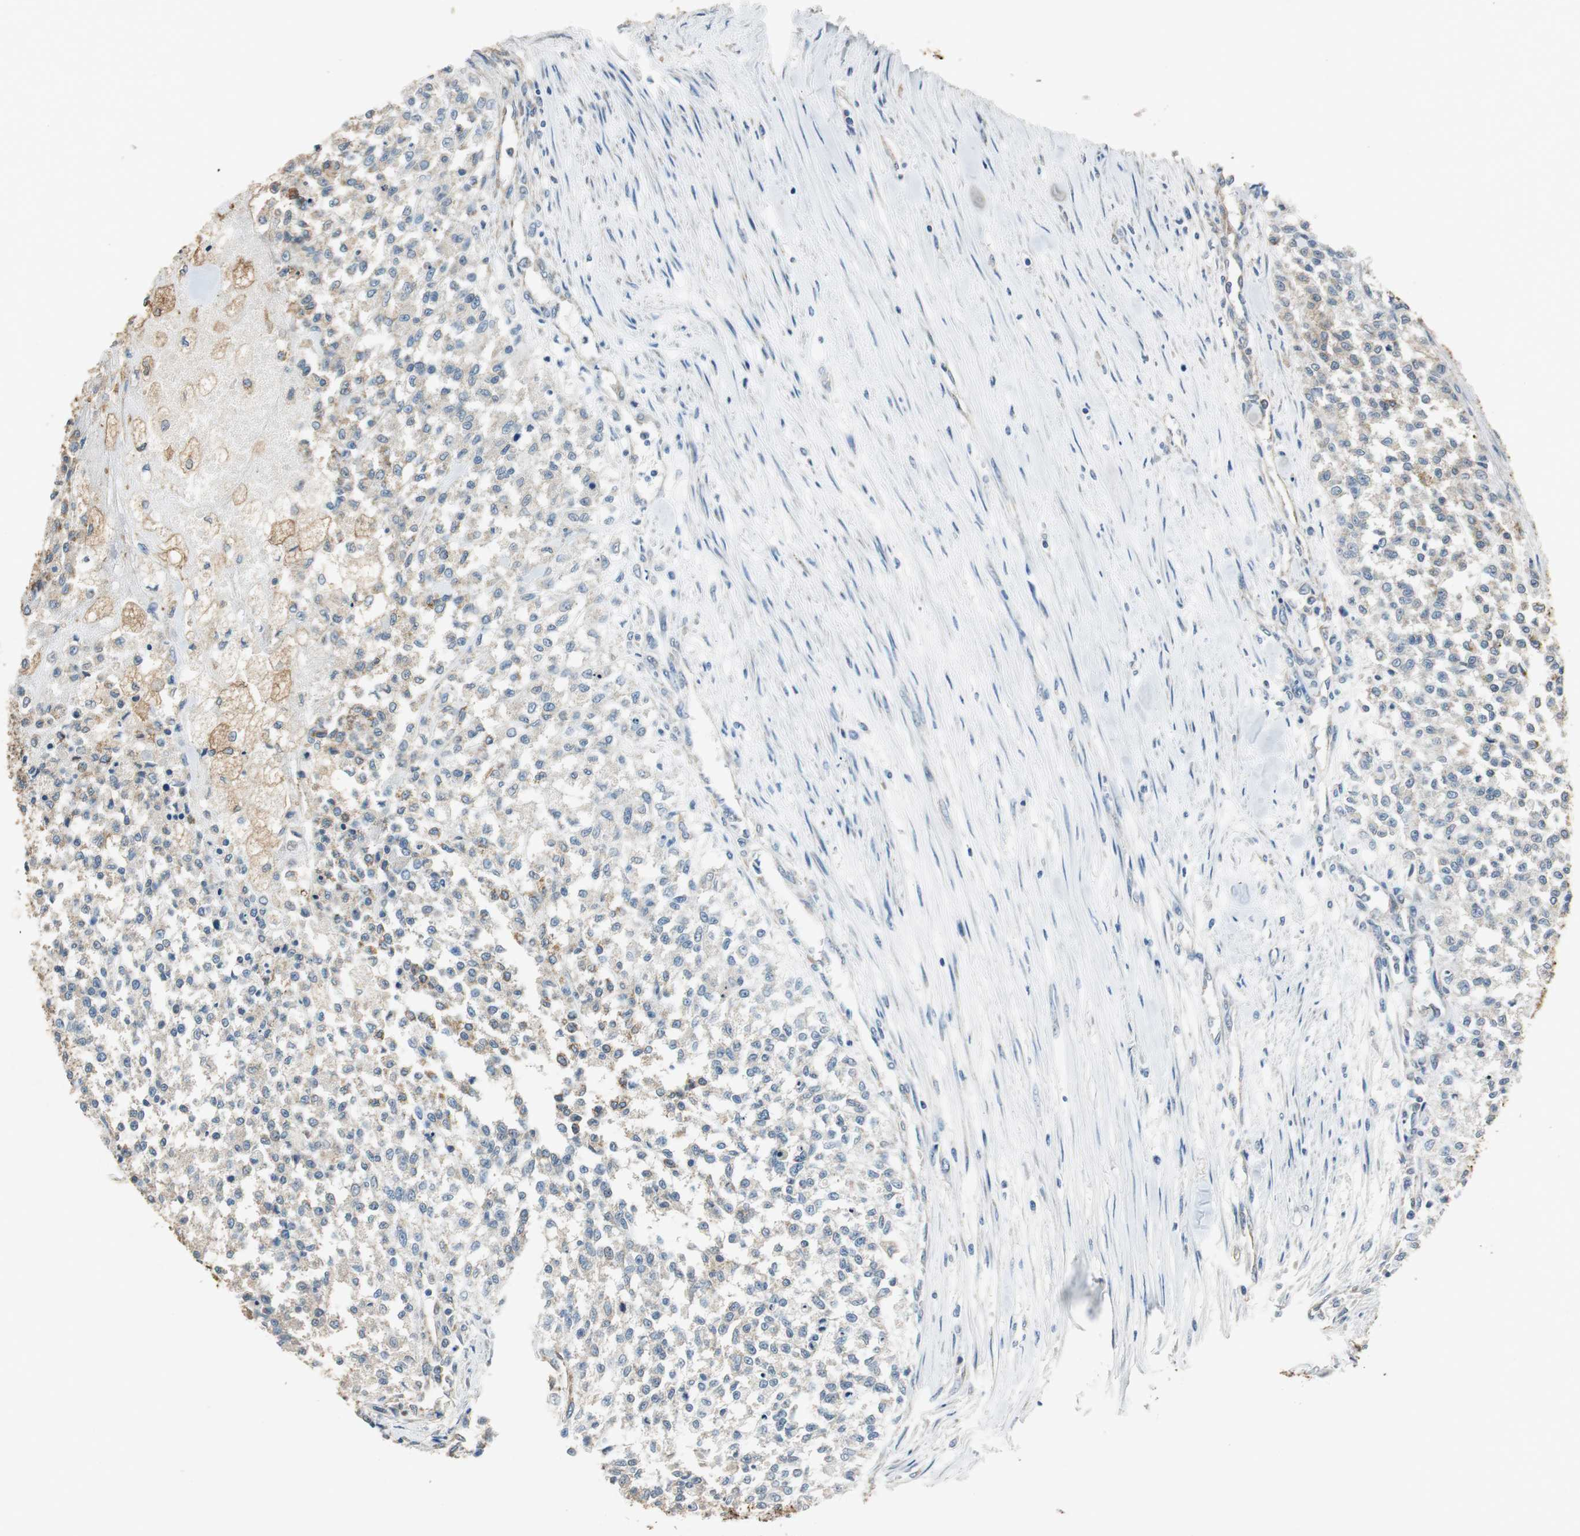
{"staining": {"intensity": "weak", "quantity": "25%-75%", "location": "cytoplasmic/membranous"}, "tissue": "testis cancer", "cell_type": "Tumor cells", "image_type": "cancer", "snomed": [{"axis": "morphology", "description": "Seminoma, NOS"}, {"axis": "topography", "description": "Testis"}], "caption": "Brown immunohistochemical staining in human seminoma (testis) exhibits weak cytoplasmic/membranous positivity in approximately 25%-75% of tumor cells.", "gene": "ALDH4A1", "patient": {"sex": "male", "age": 59}}